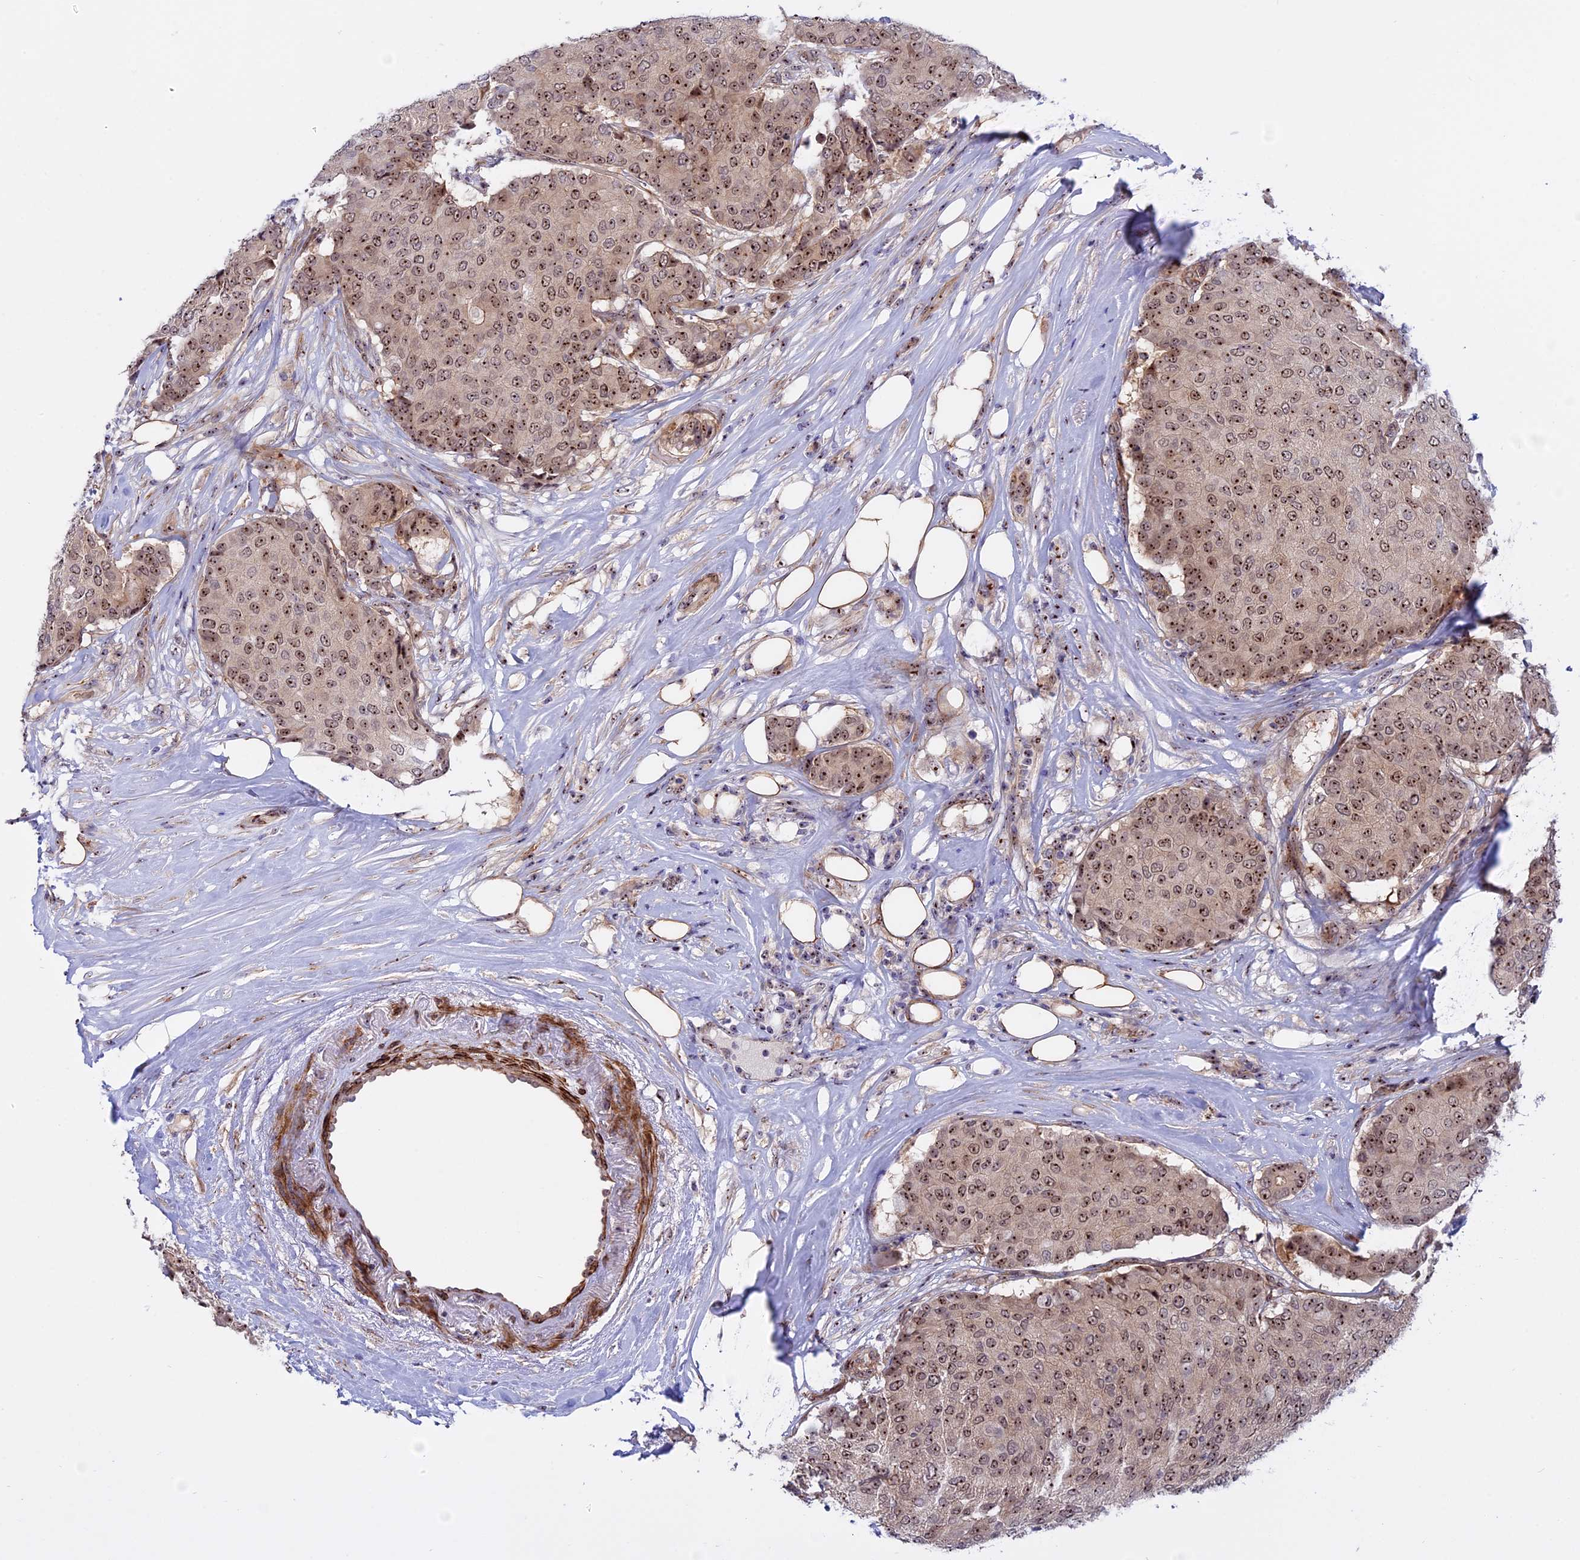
{"staining": {"intensity": "moderate", "quantity": ">75%", "location": "nuclear"}, "tissue": "breast cancer", "cell_type": "Tumor cells", "image_type": "cancer", "snomed": [{"axis": "morphology", "description": "Duct carcinoma"}, {"axis": "topography", "description": "Breast"}], "caption": "Immunohistochemical staining of human breast infiltrating ductal carcinoma shows medium levels of moderate nuclear staining in about >75% of tumor cells.", "gene": "DBNDD1", "patient": {"sex": "female", "age": 75}}